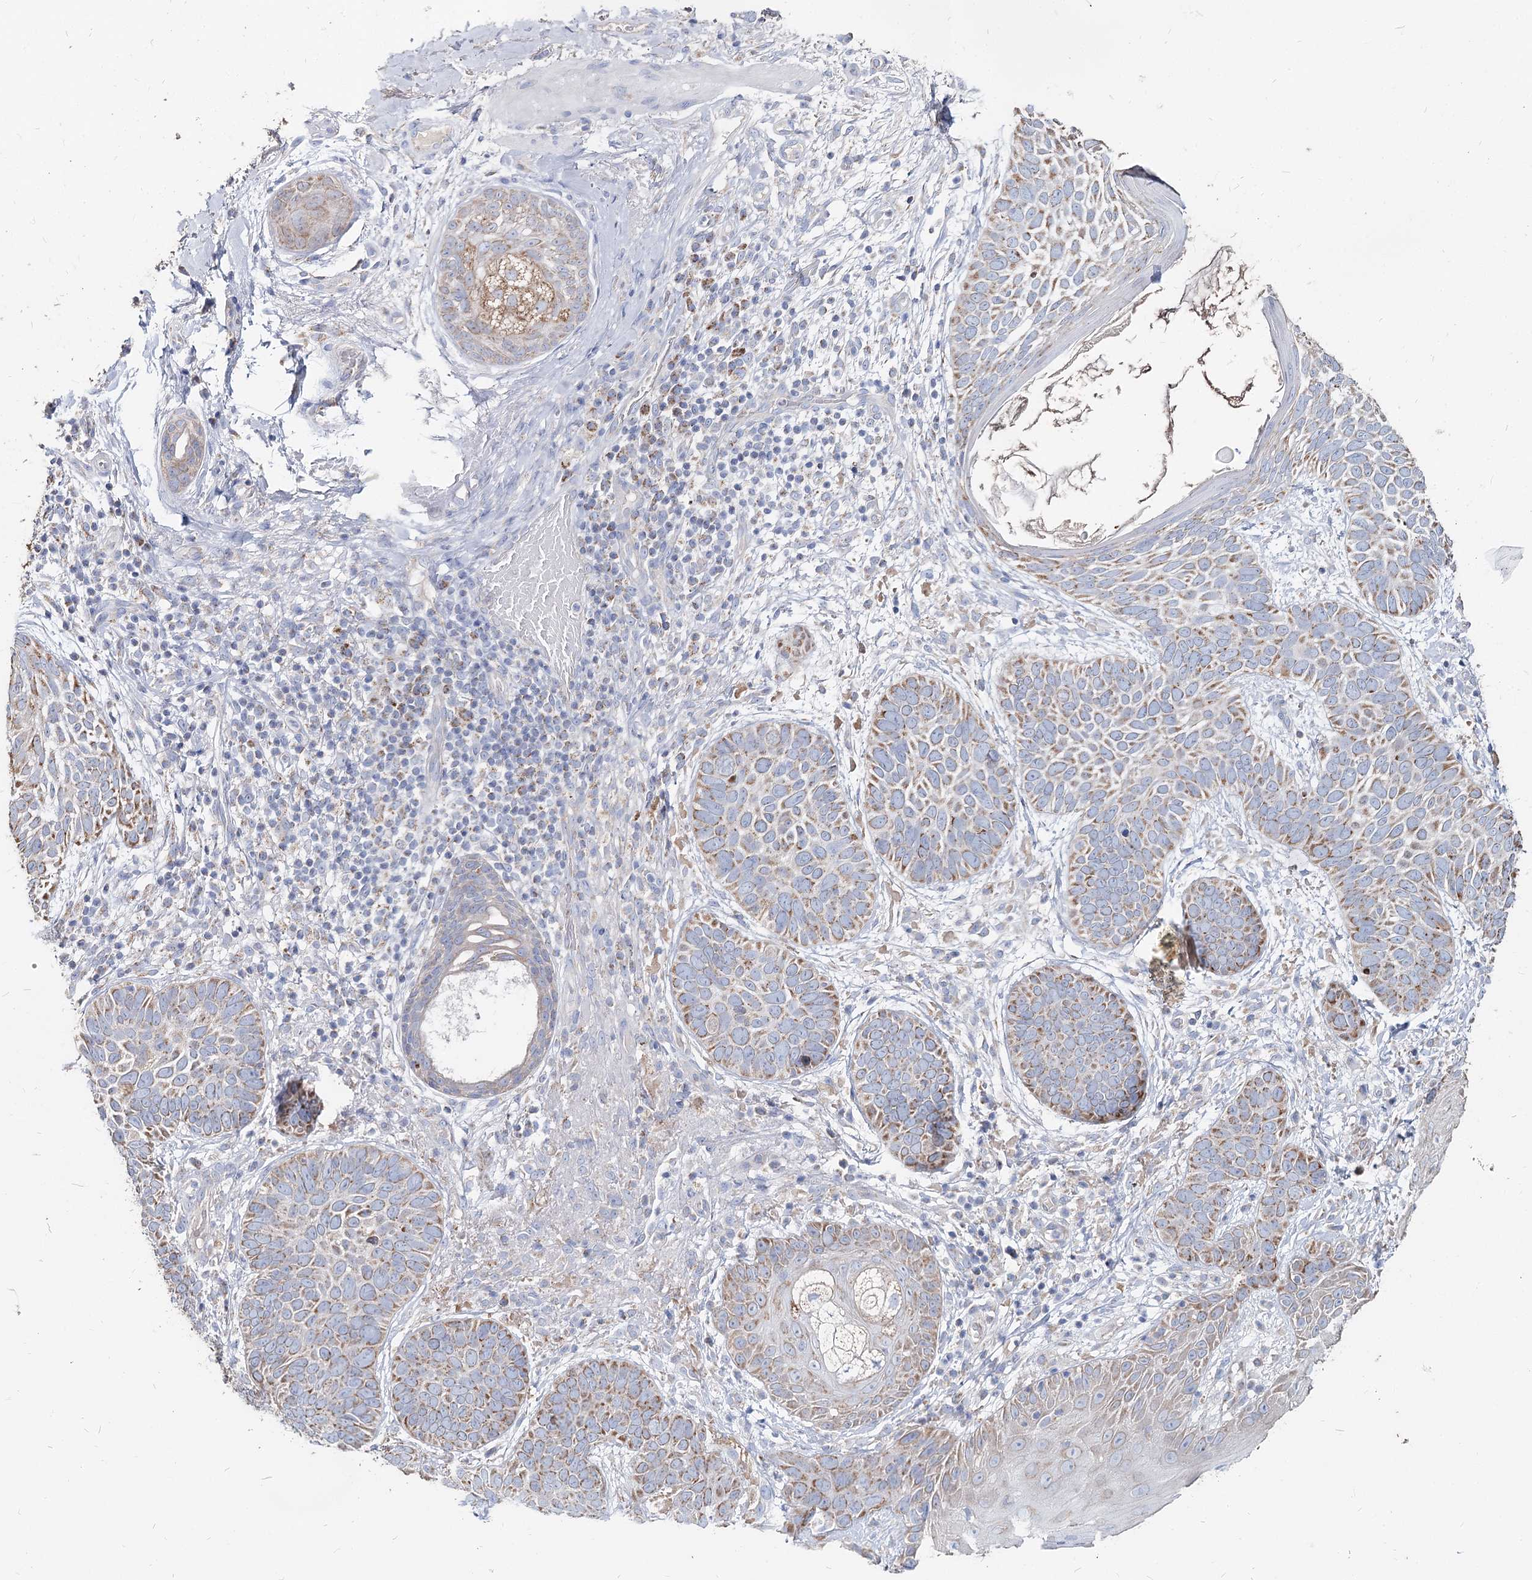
{"staining": {"intensity": "moderate", "quantity": "25%-75%", "location": "cytoplasmic/membranous"}, "tissue": "skin cancer", "cell_type": "Tumor cells", "image_type": "cancer", "snomed": [{"axis": "morphology", "description": "Basal cell carcinoma"}, {"axis": "topography", "description": "Skin"}], "caption": "Human skin cancer (basal cell carcinoma) stained for a protein (brown) reveals moderate cytoplasmic/membranous positive positivity in about 25%-75% of tumor cells.", "gene": "MCCC2", "patient": {"sex": "male", "age": 85}}